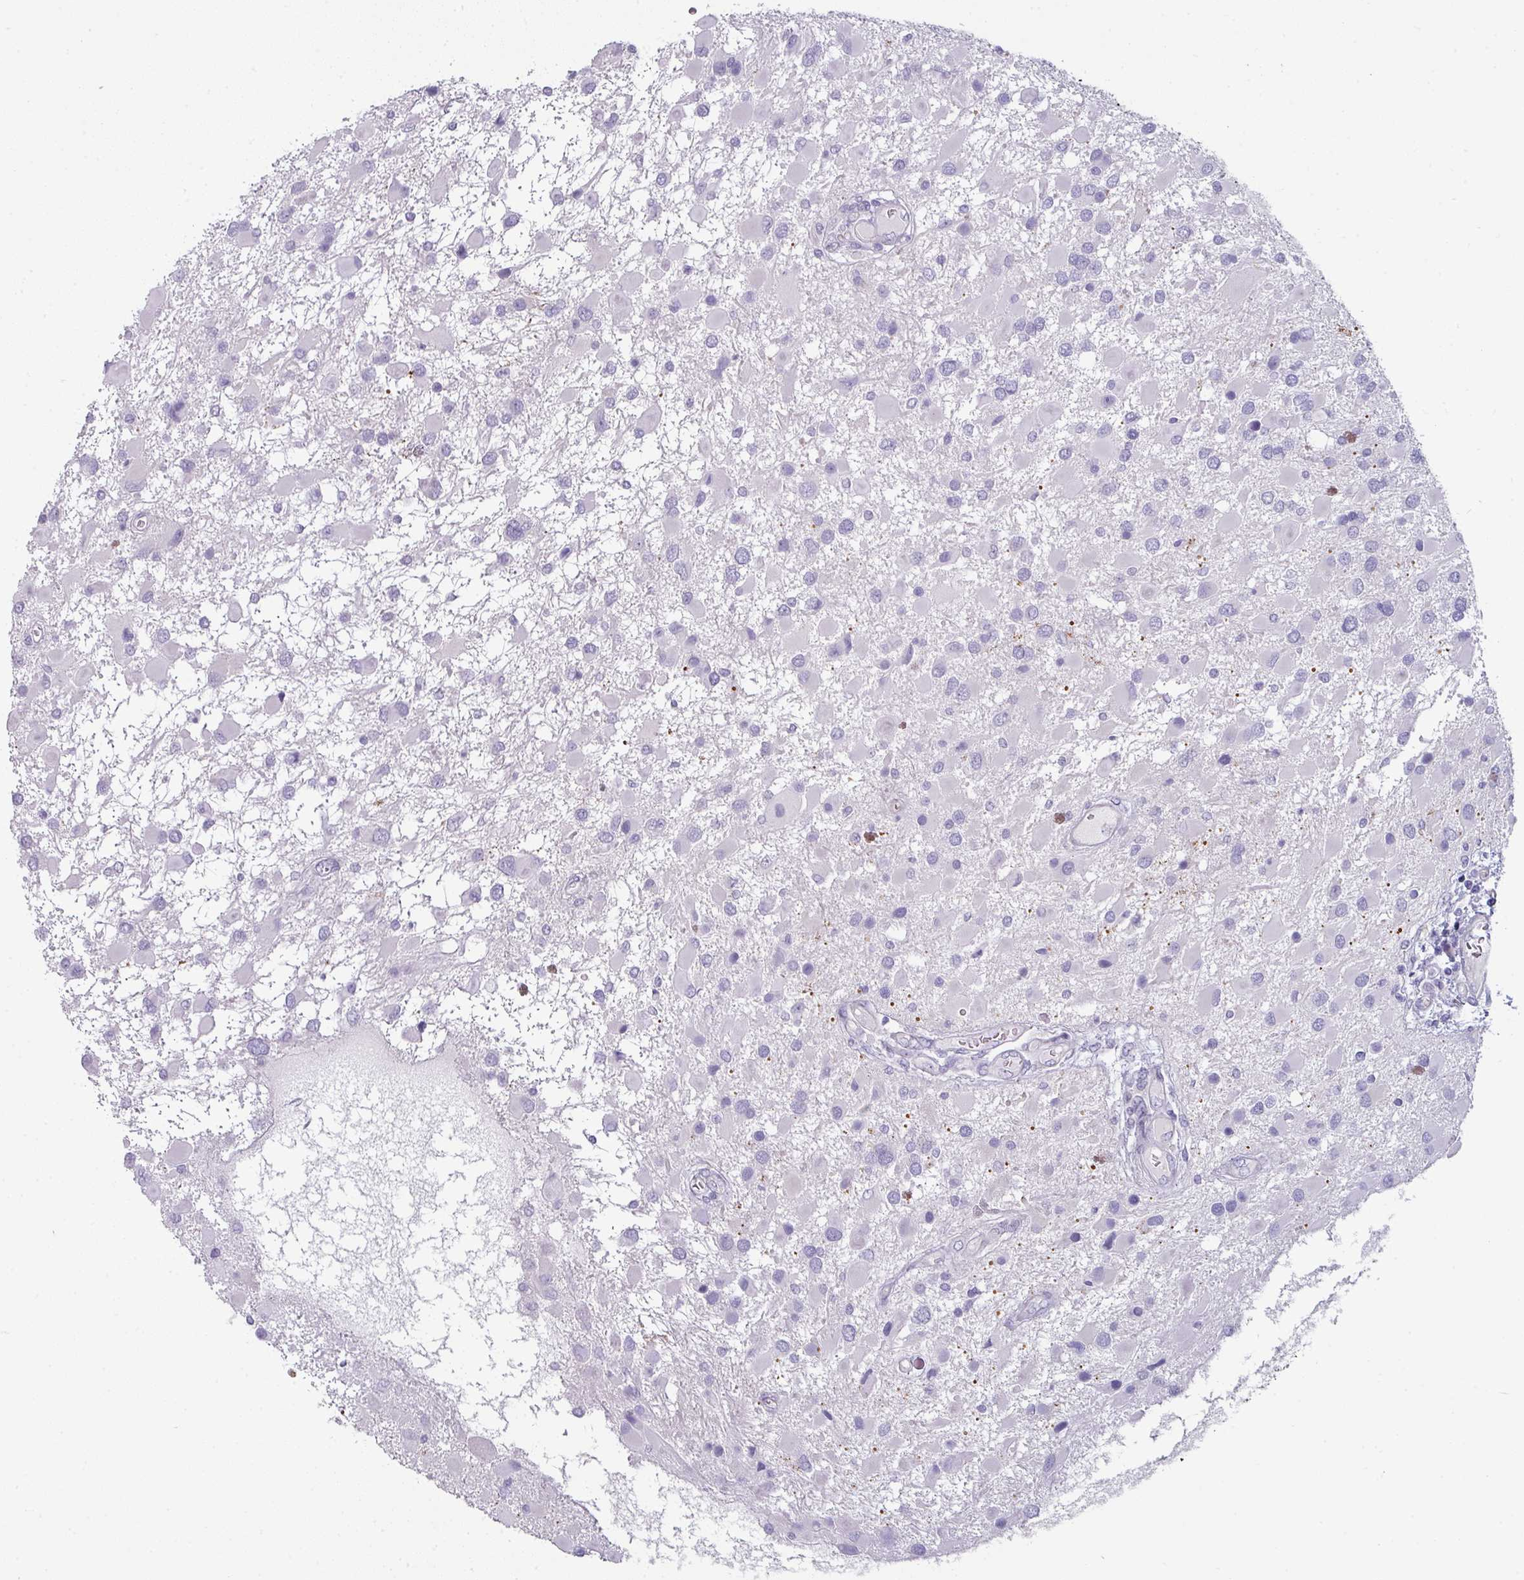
{"staining": {"intensity": "negative", "quantity": "none", "location": "none"}, "tissue": "glioma", "cell_type": "Tumor cells", "image_type": "cancer", "snomed": [{"axis": "morphology", "description": "Glioma, malignant, High grade"}, {"axis": "topography", "description": "Brain"}], "caption": "Protein analysis of high-grade glioma (malignant) displays no significant expression in tumor cells.", "gene": "SLC17A7", "patient": {"sex": "male", "age": 53}}